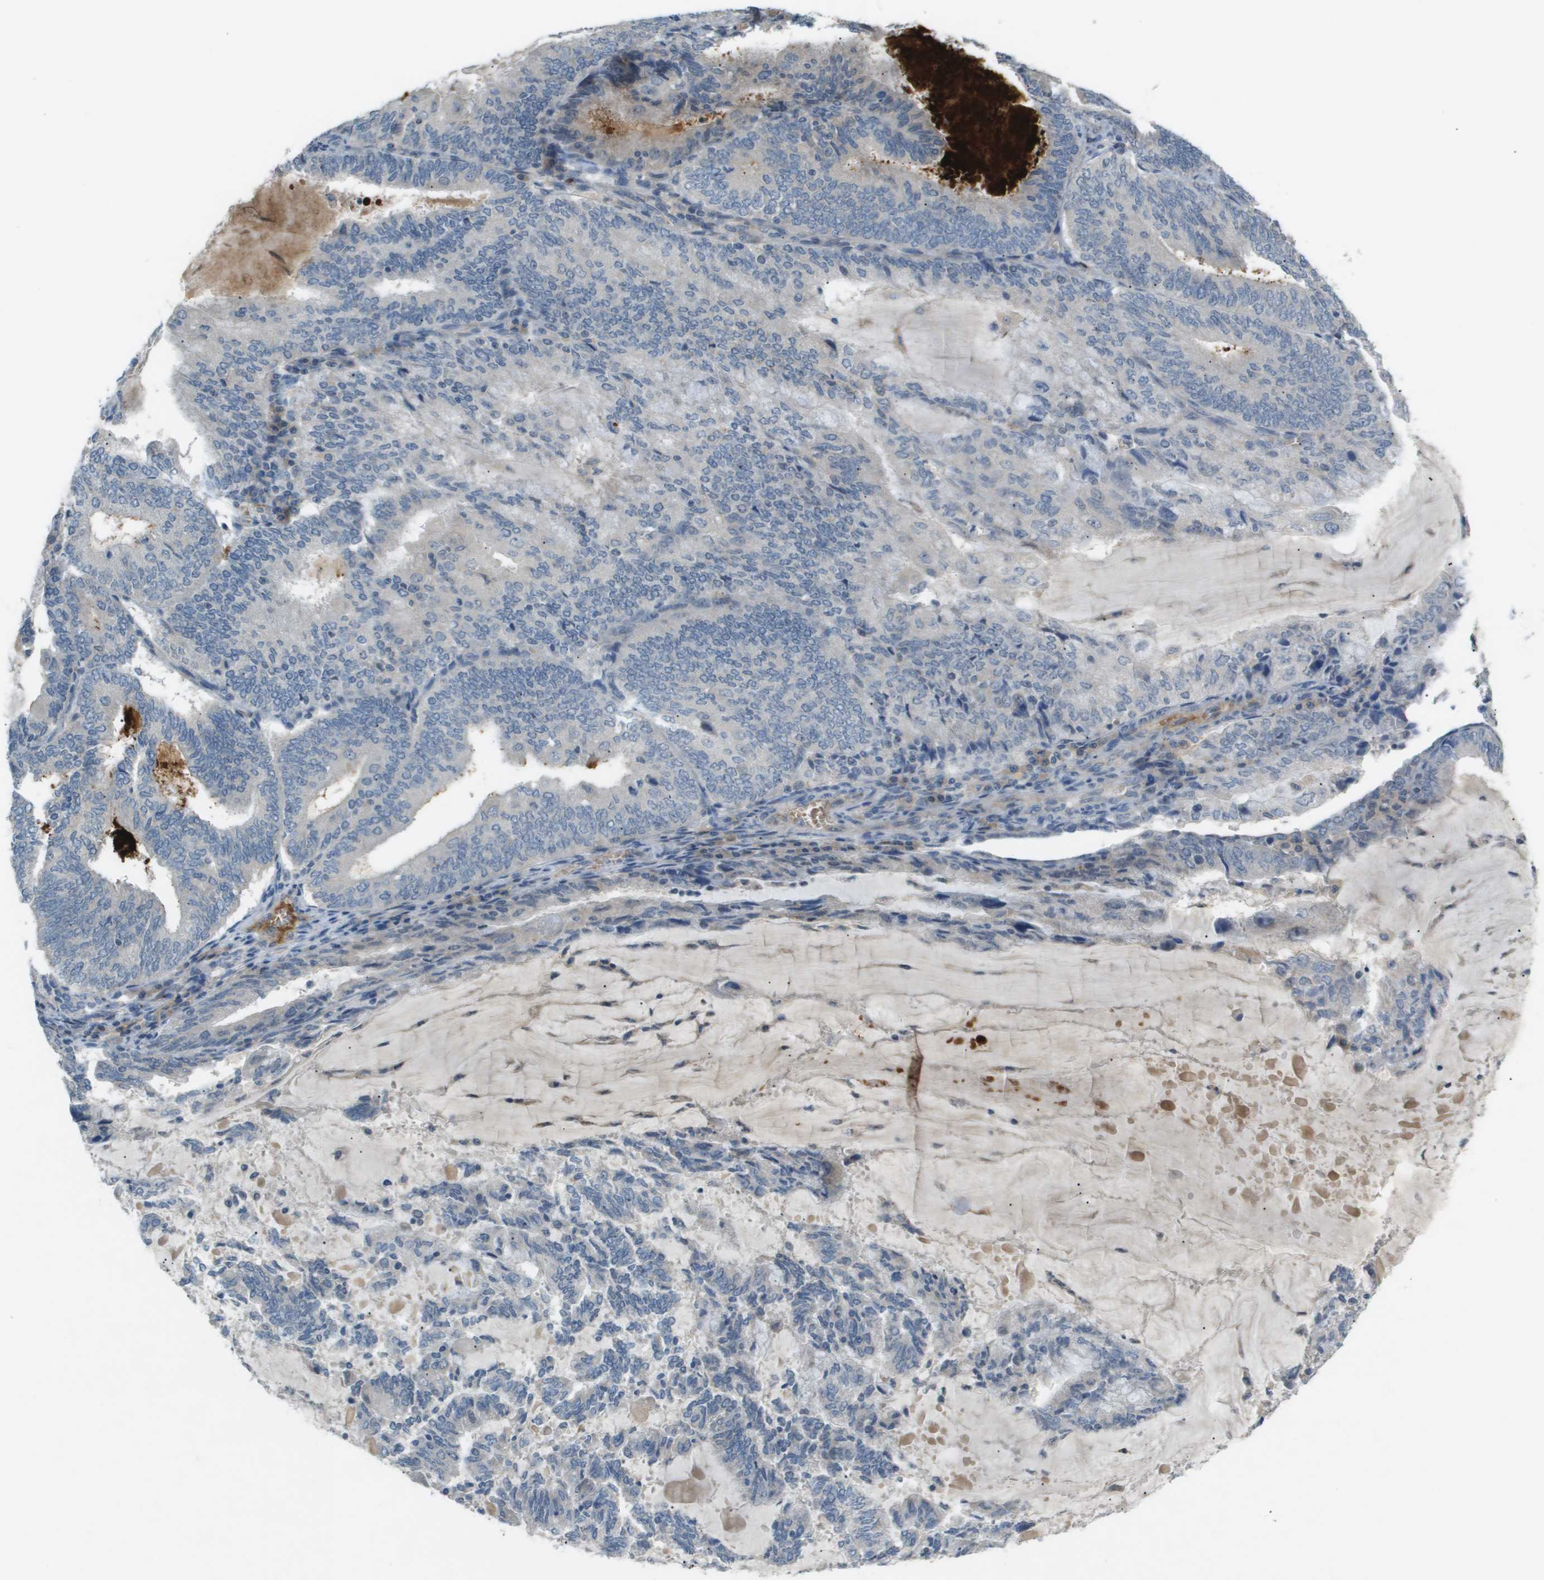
{"staining": {"intensity": "negative", "quantity": "none", "location": "none"}, "tissue": "endometrial cancer", "cell_type": "Tumor cells", "image_type": "cancer", "snomed": [{"axis": "morphology", "description": "Adenocarcinoma, NOS"}, {"axis": "topography", "description": "Endometrium"}], "caption": "Immunohistochemistry photomicrograph of endometrial adenocarcinoma stained for a protein (brown), which shows no expression in tumor cells.", "gene": "VTN", "patient": {"sex": "female", "age": 81}}